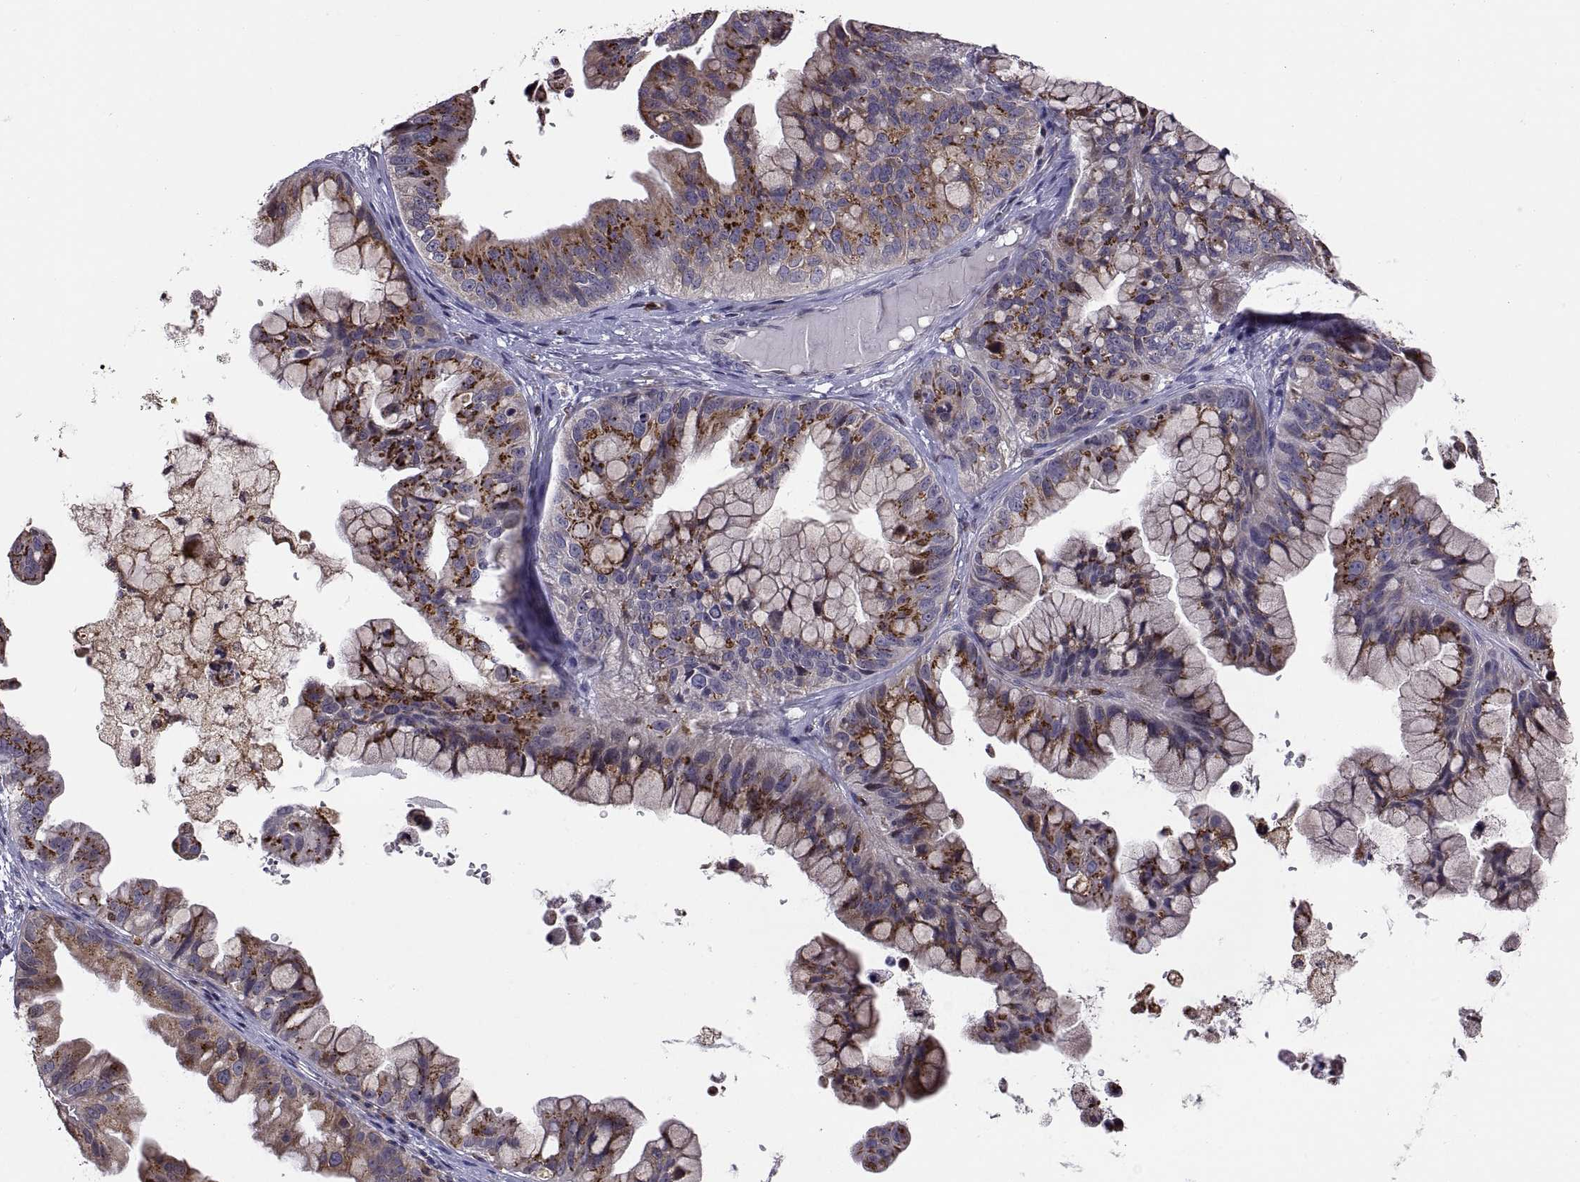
{"staining": {"intensity": "strong", "quantity": "25%-75%", "location": "cytoplasmic/membranous"}, "tissue": "ovarian cancer", "cell_type": "Tumor cells", "image_type": "cancer", "snomed": [{"axis": "morphology", "description": "Cystadenocarcinoma, mucinous, NOS"}, {"axis": "topography", "description": "Ovary"}], "caption": "IHC (DAB (3,3'-diaminobenzidine)) staining of ovarian cancer (mucinous cystadenocarcinoma) shows strong cytoplasmic/membranous protein expression in approximately 25%-75% of tumor cells.", "gene": "ACAP1", "patient": {"sex": "female", "age": 76}}